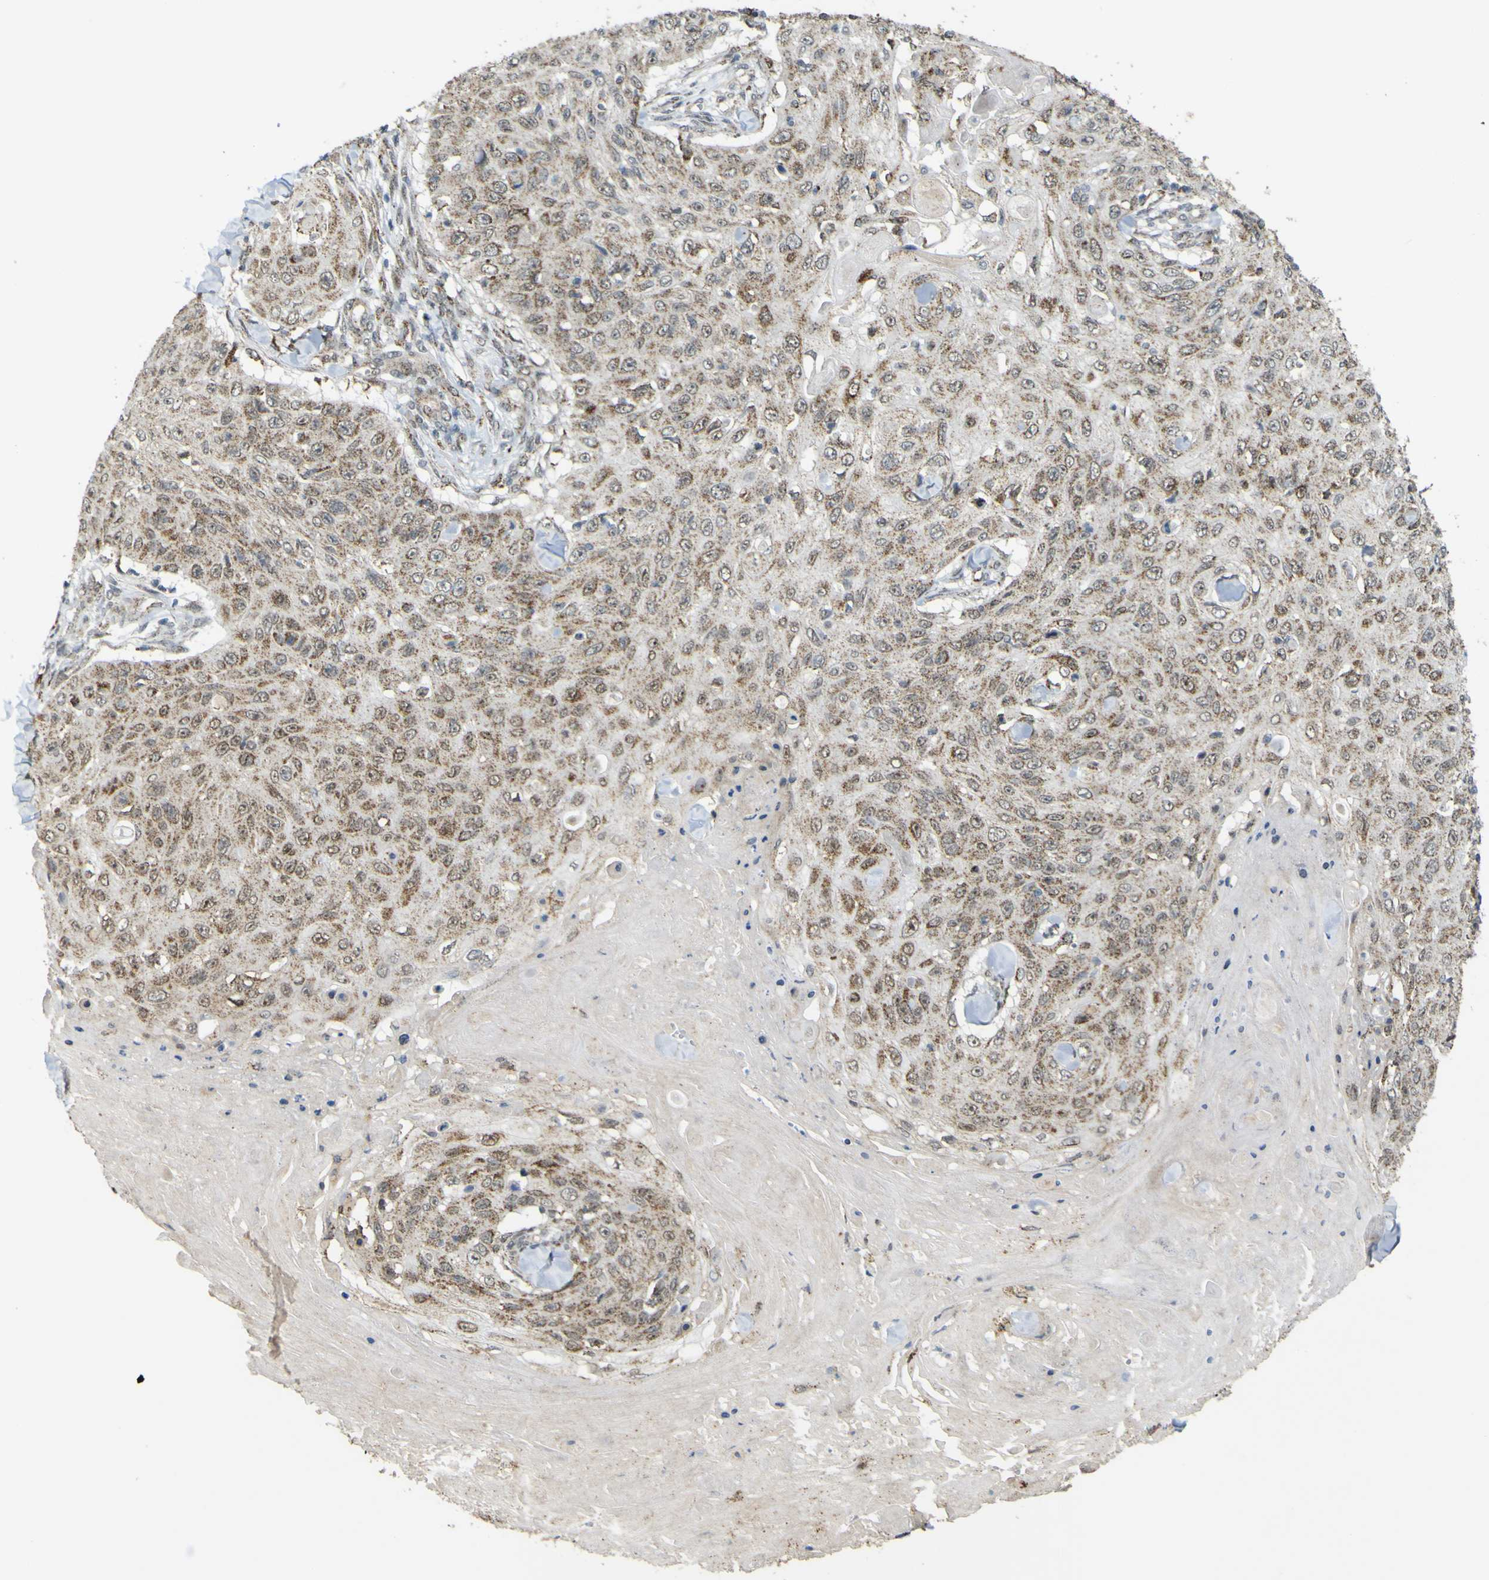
{"staining": {"intensity": "moderate", "quantity": ">75%", "location": "cytoplasmic/membranous"}, "tissue": "skin cancer", "cell_type": "Tumor cells", "image_type": "cancer", "snomed": [{"axis": "morphology", "description": "Squamous cell carcinoma, NOS"}, {"axis": "topography", "description": "Skin"}], "caption": "Immunohistochemical staining of squamous cell carcinoma (skin) shows moderate cytoplasmic/membranous protein positivity in approximately >75% of tumor cells. (DAB (3,3'-diaminobenzidine) IHC with brightfield microscopy, high magnification).", "gene": "ACBD5", "patient": {"sex": "male", "age": 86}}